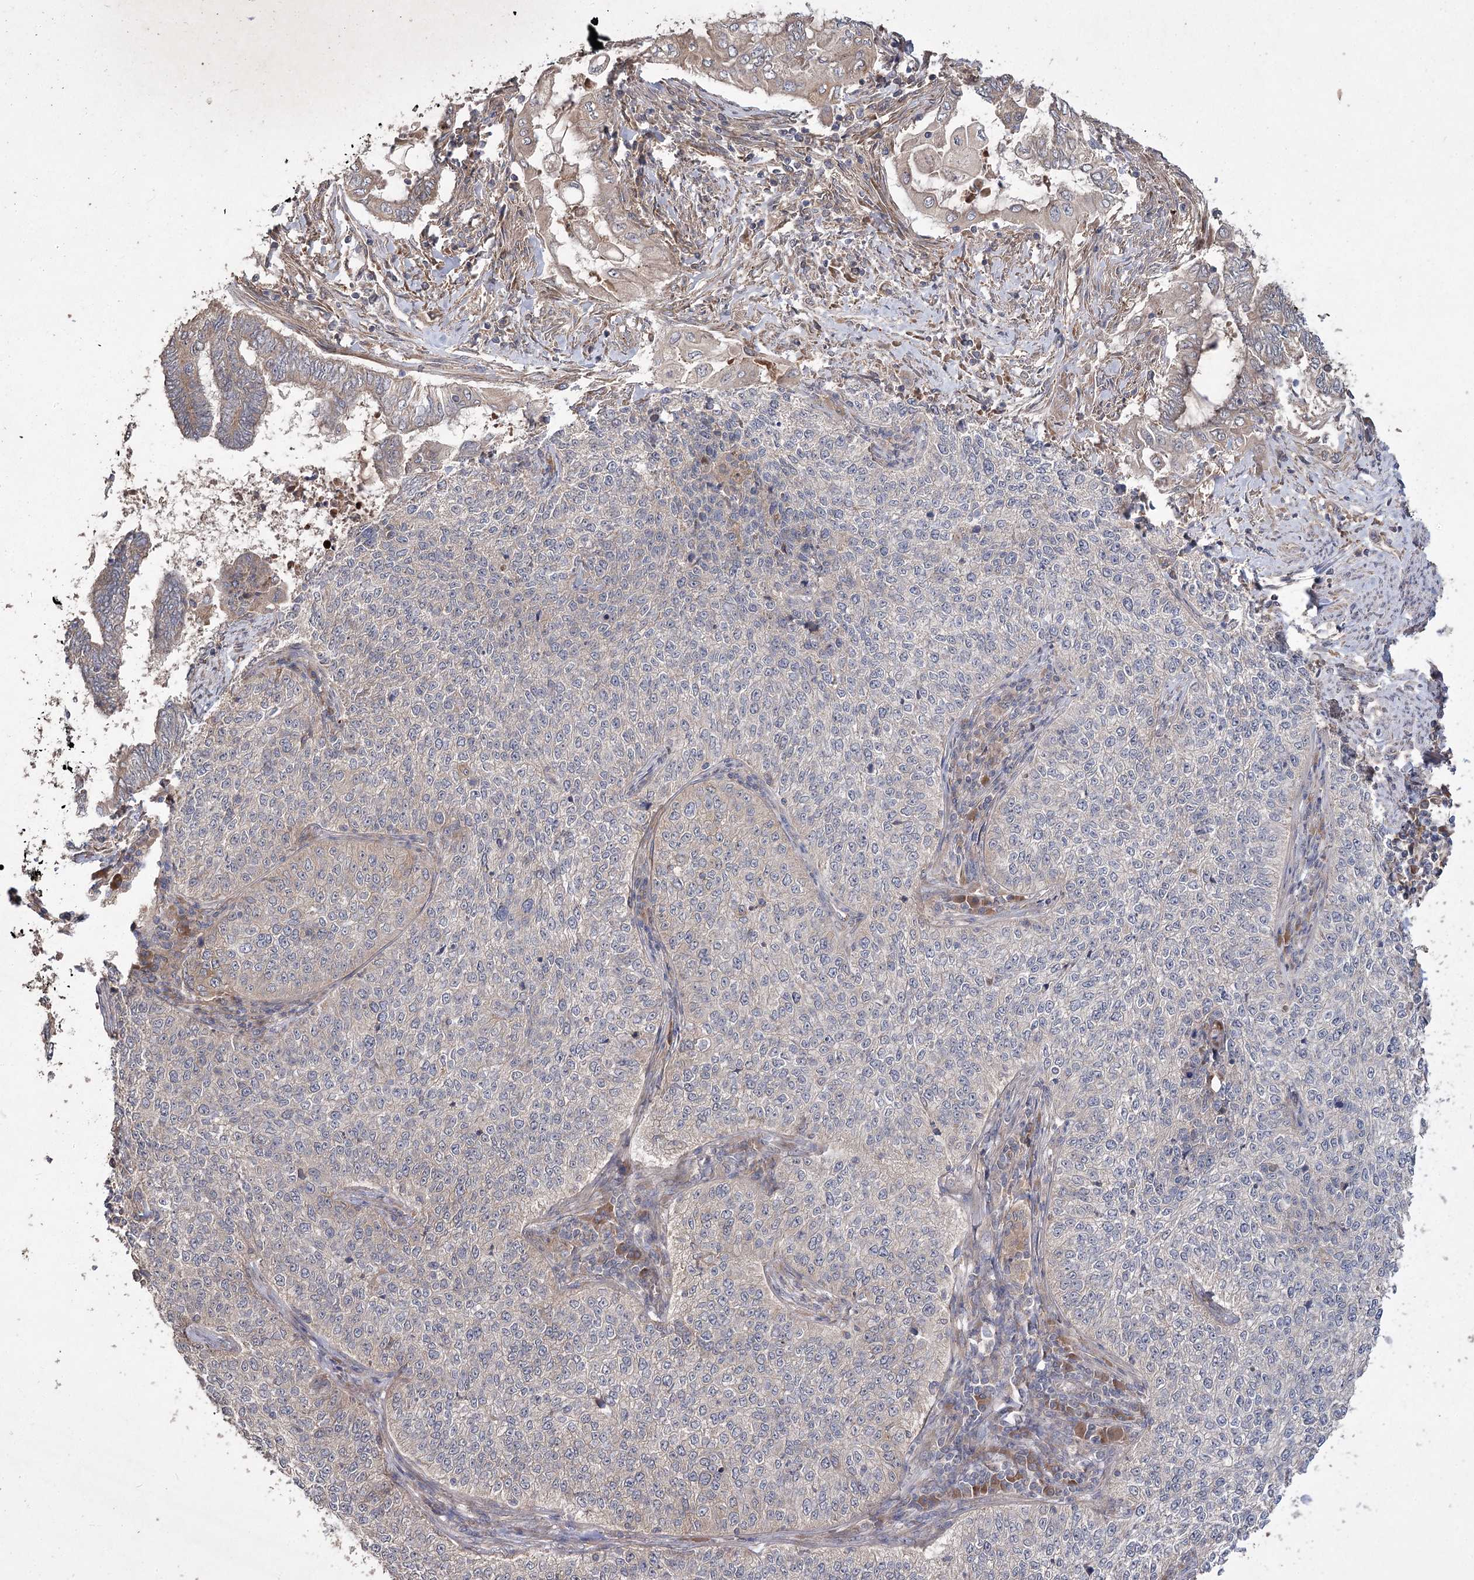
{"staining": {"intensity": "negative", "quantity": "none", "location": "none"}, "tissue": "cervical cancer", "cell_type": "Tumor cells", "image_type": "cancer", "snomed": [{"axis": "morphology", "description": "Squamous cell carcinoma, NOS"}, {"axis": "topography", "description": "Cervix"}], "caption": "Tumor cells are negative for protein expression in human cervical cancer (squamous cell carcinoma). (DAB (3,3'-diaminobenzidine) IHC visualized using brightfield microscopy, high magnification).", "gene": "RIN2", "patient": {"sex": "female", "age": 35}}